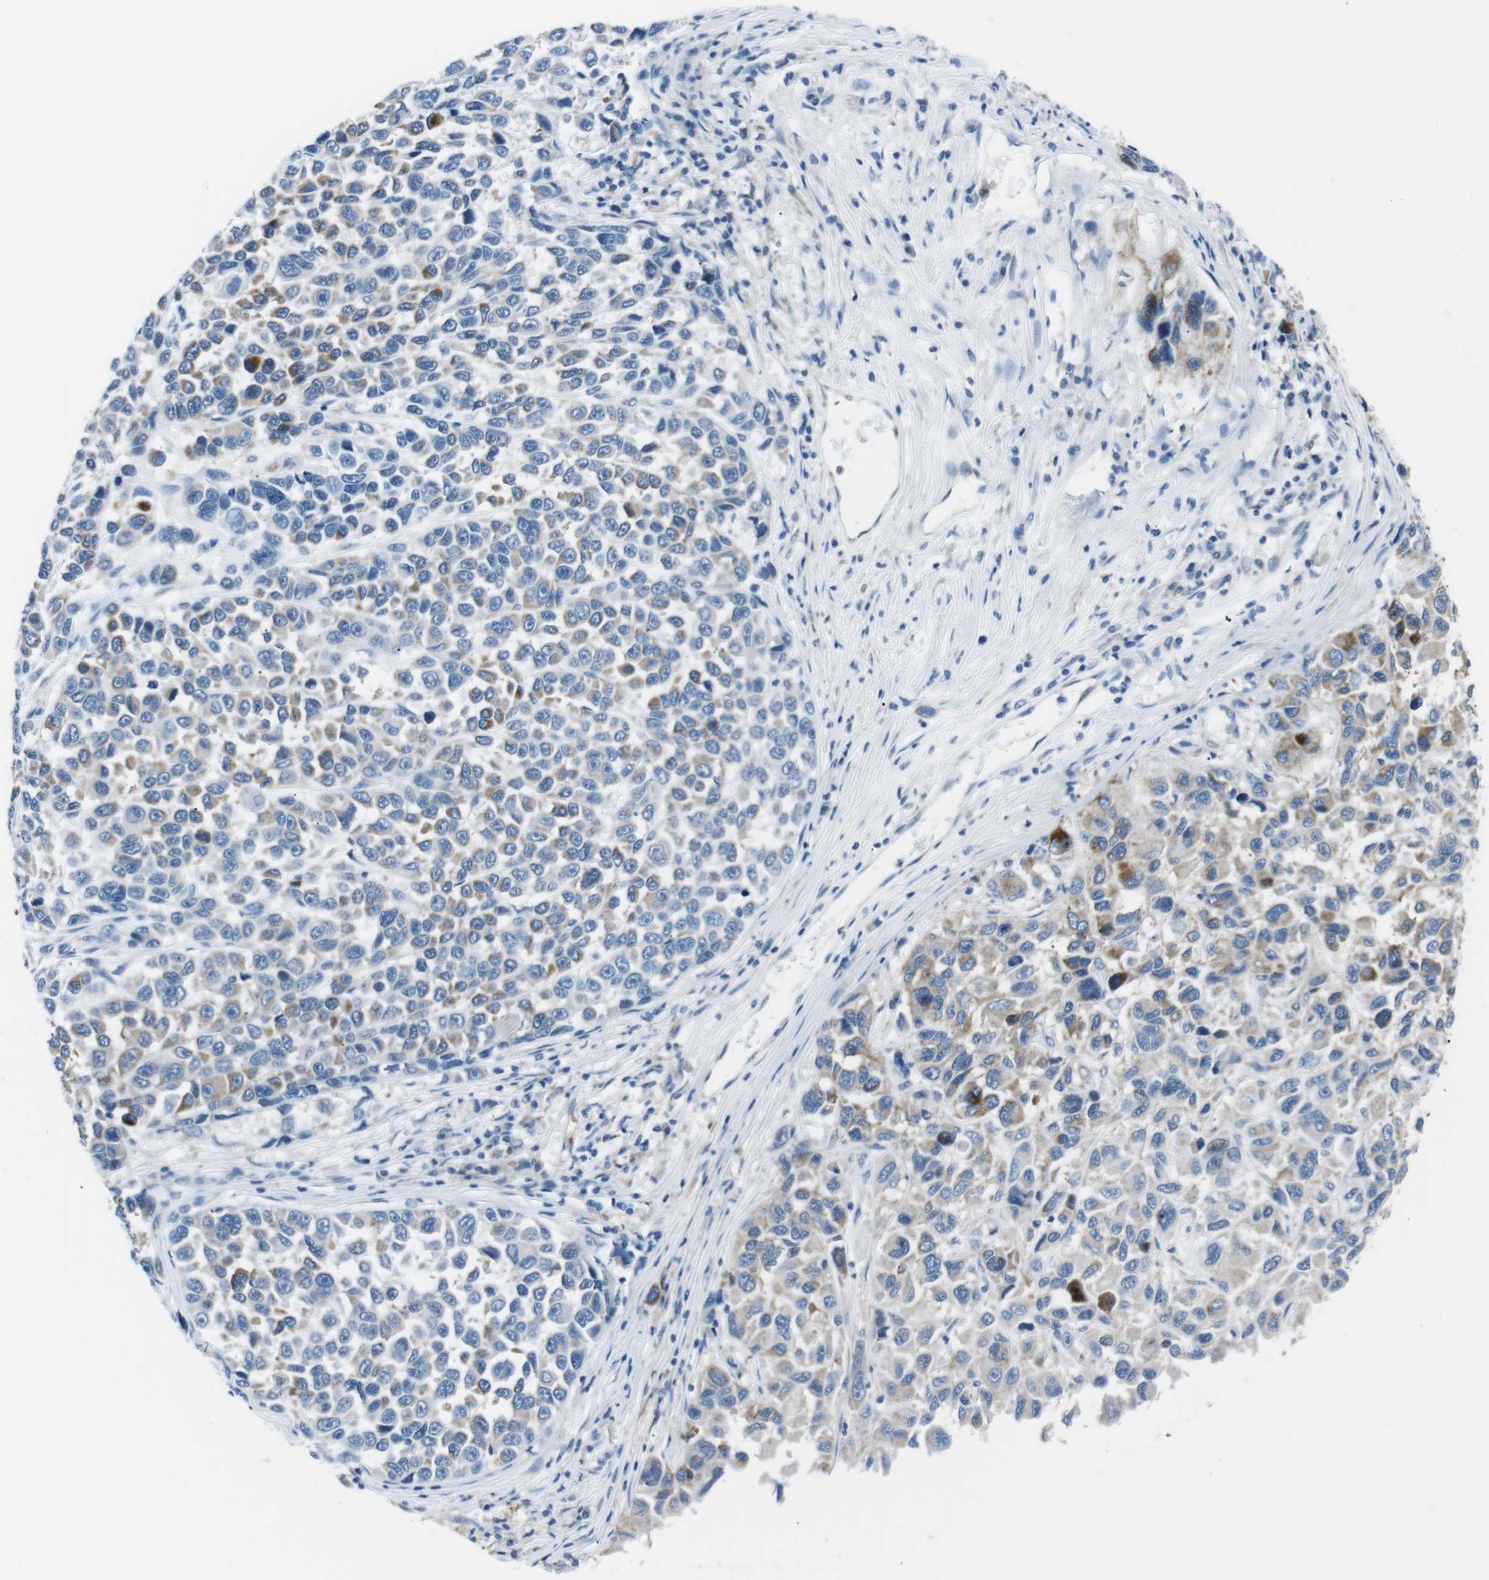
{"staining": {"intensity": "strong", "quantity": "<25%", "location": "cytoplasmic/membranous"}, "tissue": "melanoma", "cell_type": "Tumor cells", "image_type": "cancer", "snomed": [{"axis": "morphology", "description": "Malignant melanoma, NOS"}, {"axis": "topography", "description": "Skin"}], "caption": "A brown stain highlights strong cytoplasmic/membranous positivity of a protein in melanoma tumor cells.", "gene": "CSF2RA", "patient": {"sex": "male", "age": 53}}